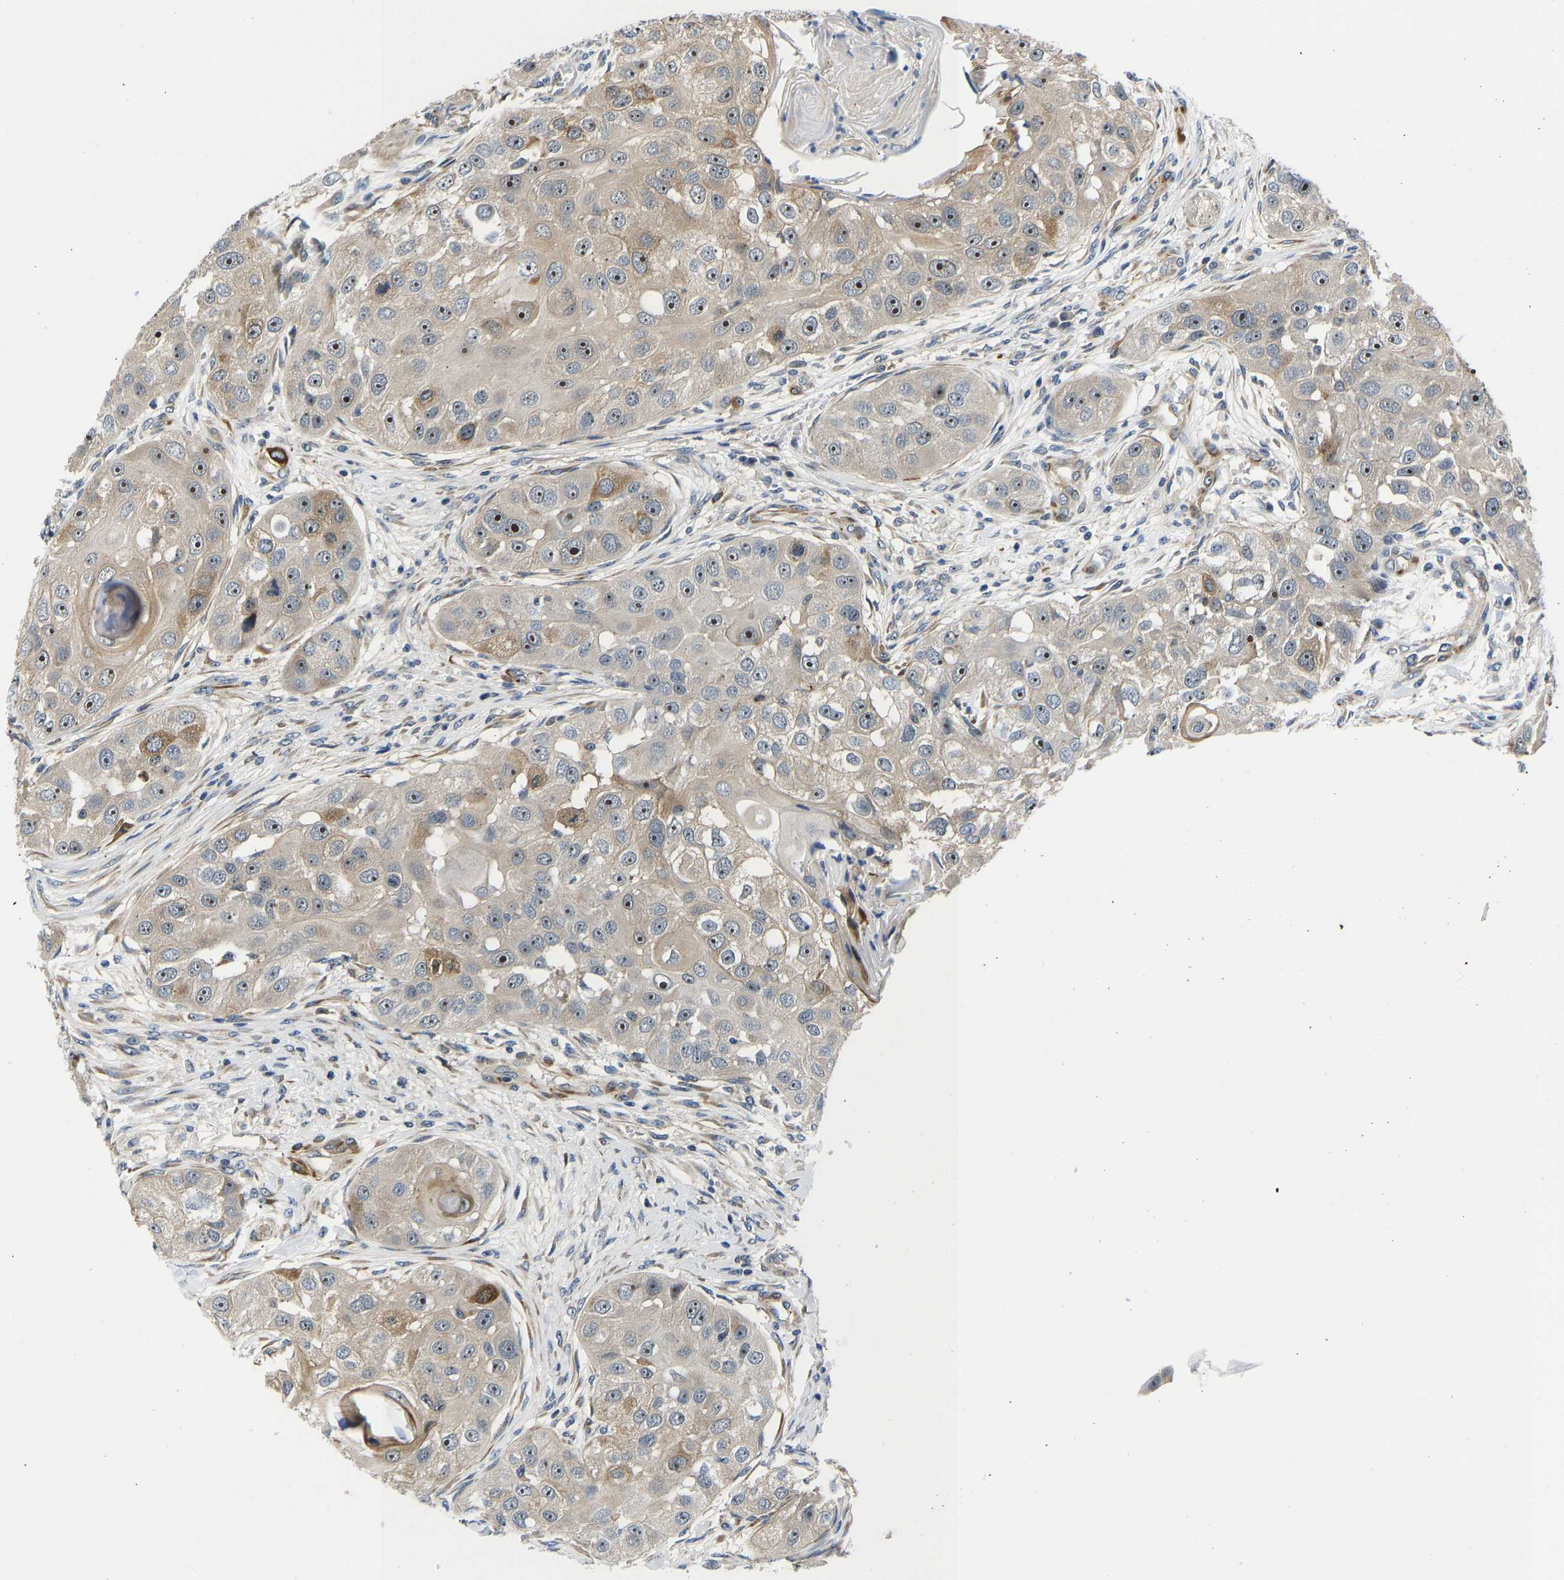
{"staining": {"intensity": "moderate", "quantity": ">75%", "location": "cytoplasmic/membranous,nuclear"}, "tissue": "head and neck cancer", "cell_type": "Tumor cells", "image_type": "cancer", "snomed": [{"axis": "morphology", "description": "Normal tissue, NOS"}, {"axis": "morphology", "description": "Squamous cell carcinoma, NOS"}, {"axis": "topography", "description": "Skeletal muscle"}, {"axis": "topography", "description": "Head-Neck"}], "caption": "Protein analysis of head and neck cancer (squamous cell carcinoma) tissue exhibits moderate cytoplasmic/membranous and nuclear expression in approximately >75% of tumor cells. (IHC, brightfield microscopy, high magnification).", "gene": "RESF1", "patient": {"sex": "male", "age": 51}}